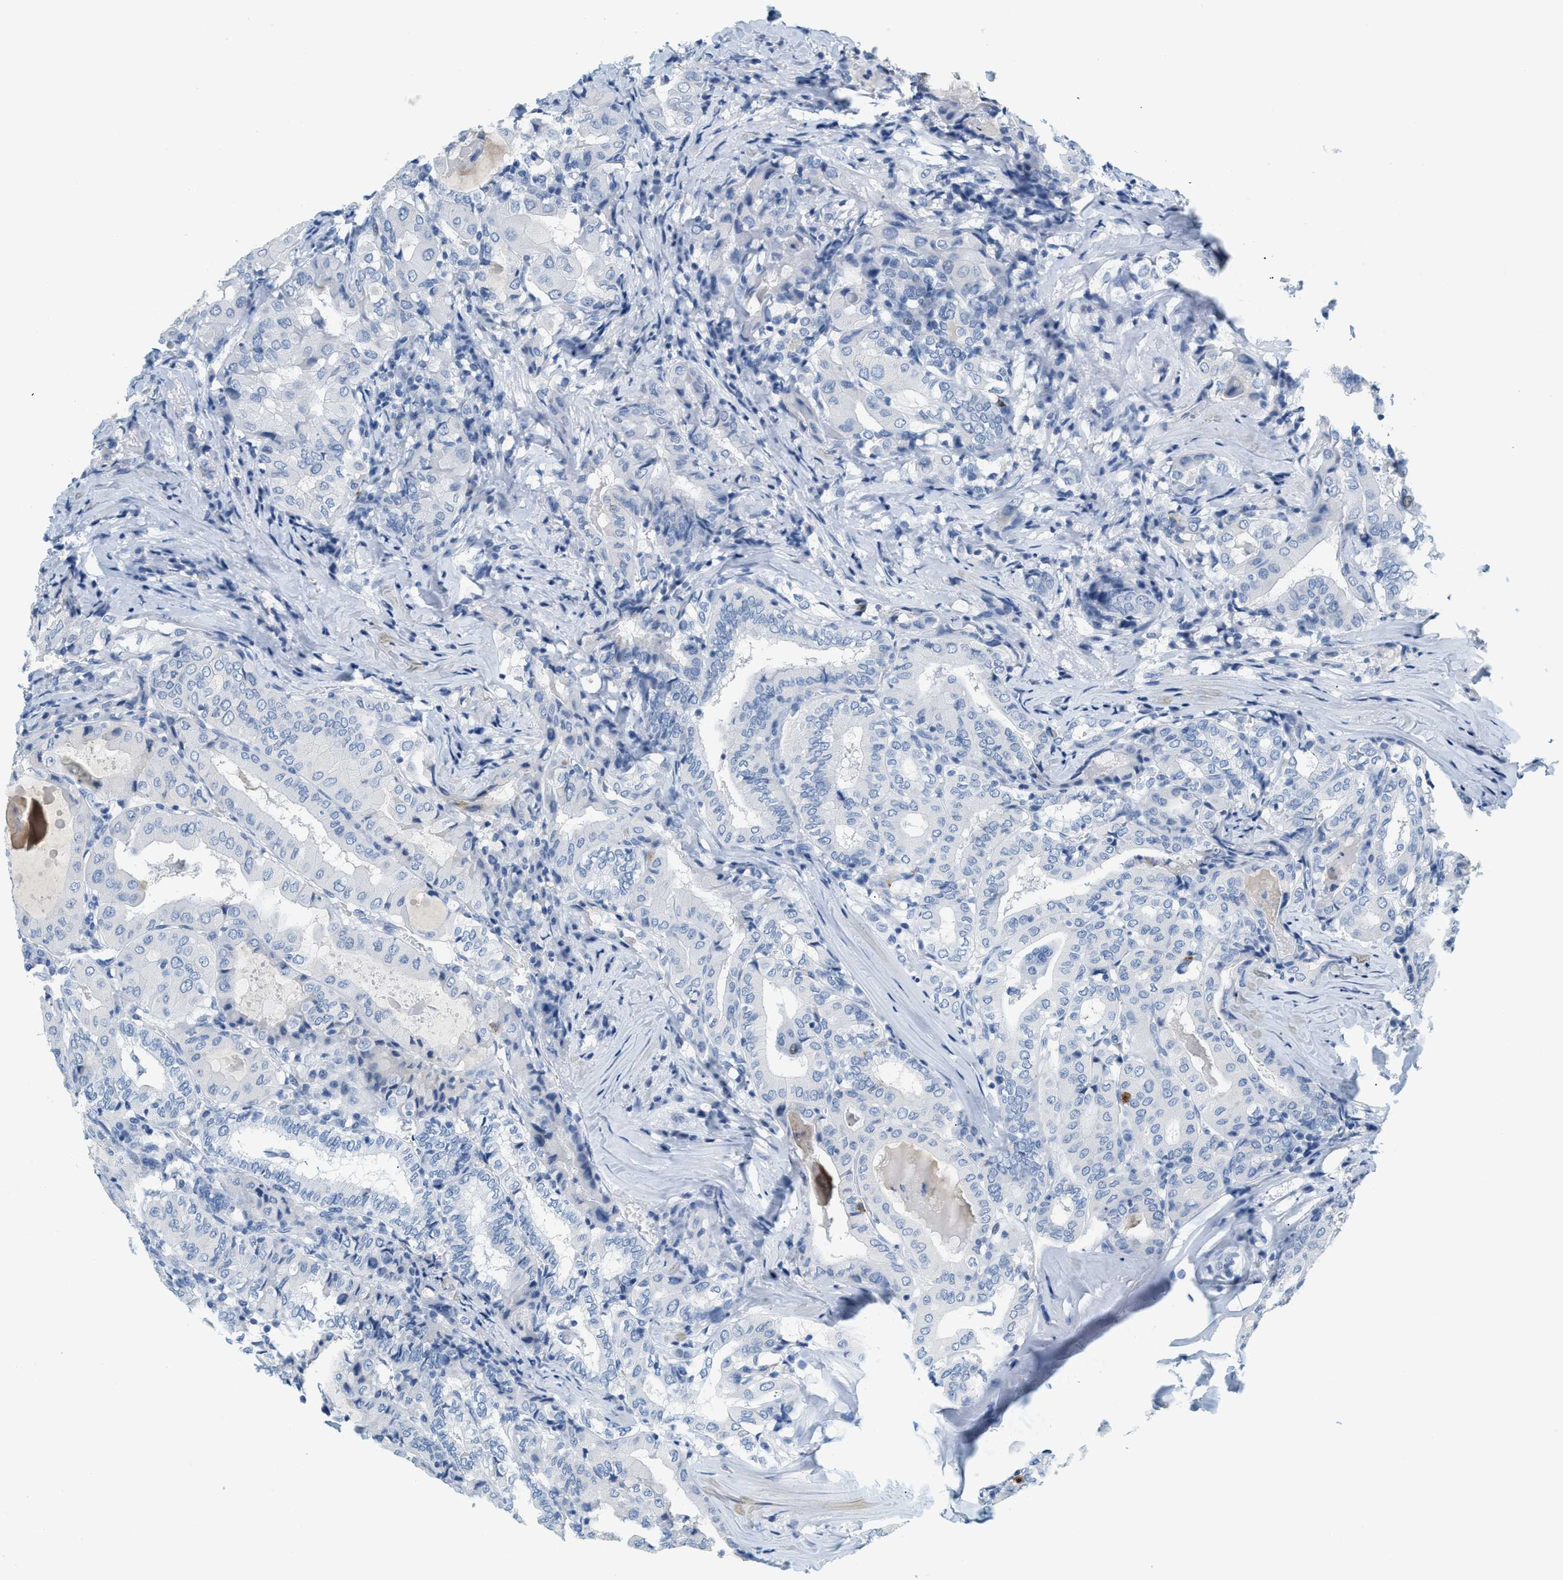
{"staining": {"intensity": "negative", "quantity": "none", "location": "none"}, "tissue": "thyroid cancer", "cell_type": "Tumor cells", "image_type": "cancer", "snomed": [{"axis": "morphology", "description": "Papillary adenocarcinoma, NOS"}, {"axis": "topography", "description": "Thyroid gland"}], "caption": "Tumor cells show no significant positivity in thyroid cancer (papillary adenocarcinoma).", "gene": "LCN2", "patient": {"sex": "female", "age": 42}}